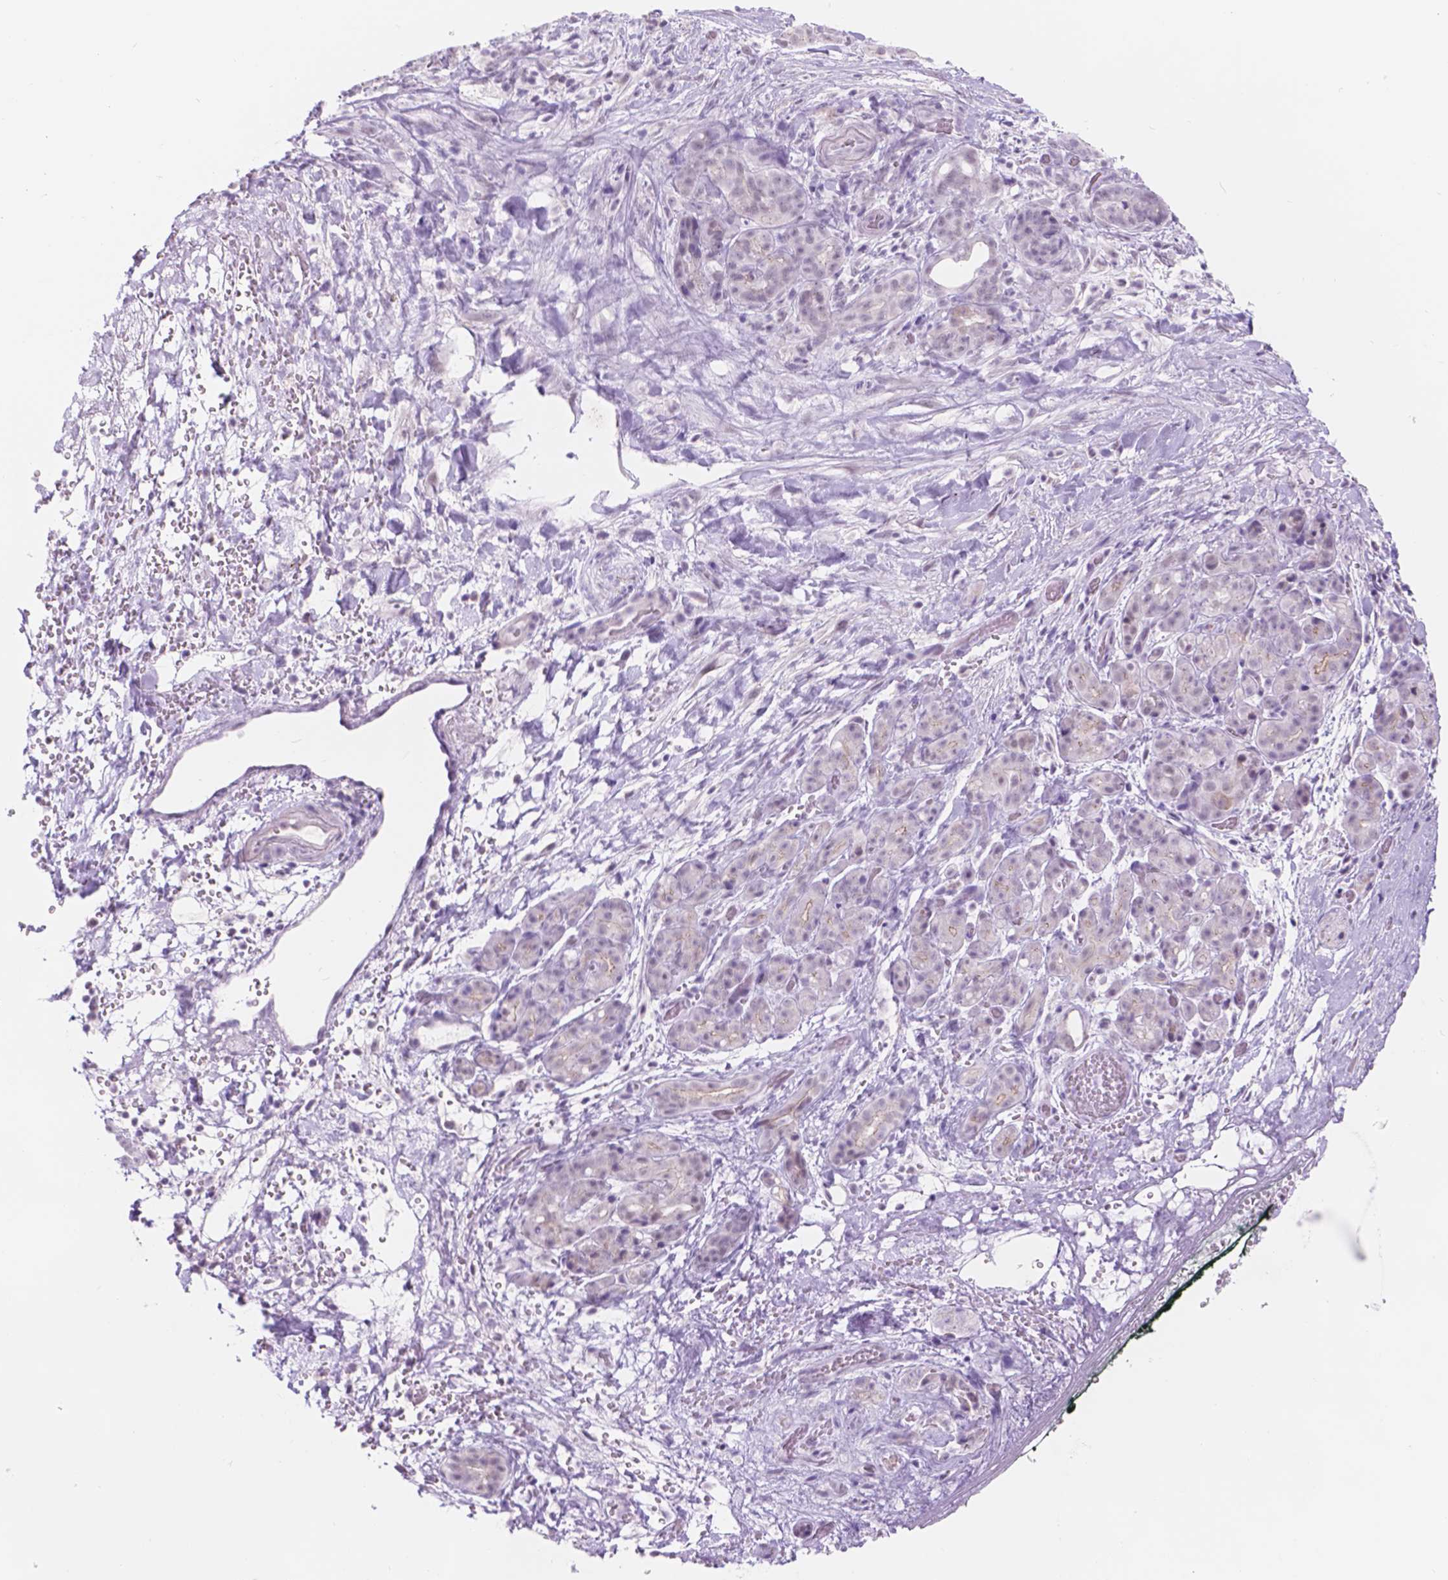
{"staining": {"intensity": "negative", "quantity": "none", "location": "none"}, "tissue": "pancreatic cancer", "cell_type": "Tumor cells", "image_type": "cancer", "snomed": [{"axis": "morphology", "description": "Adenocarcinoma, NOS"}, {"axis": "topography", "description": "Pancreas"}], "caption": "High power microscopy micrograph of an immunohistochemistry (IHC) micrograph of adenocarcinoma (pancreatic), revealing no significant expression in tumor cells. (Immunohistochemistry, brightfield microscopy, high magnification).", "gene": "DCC", "patient": {"sex": "male", "age": 44}}